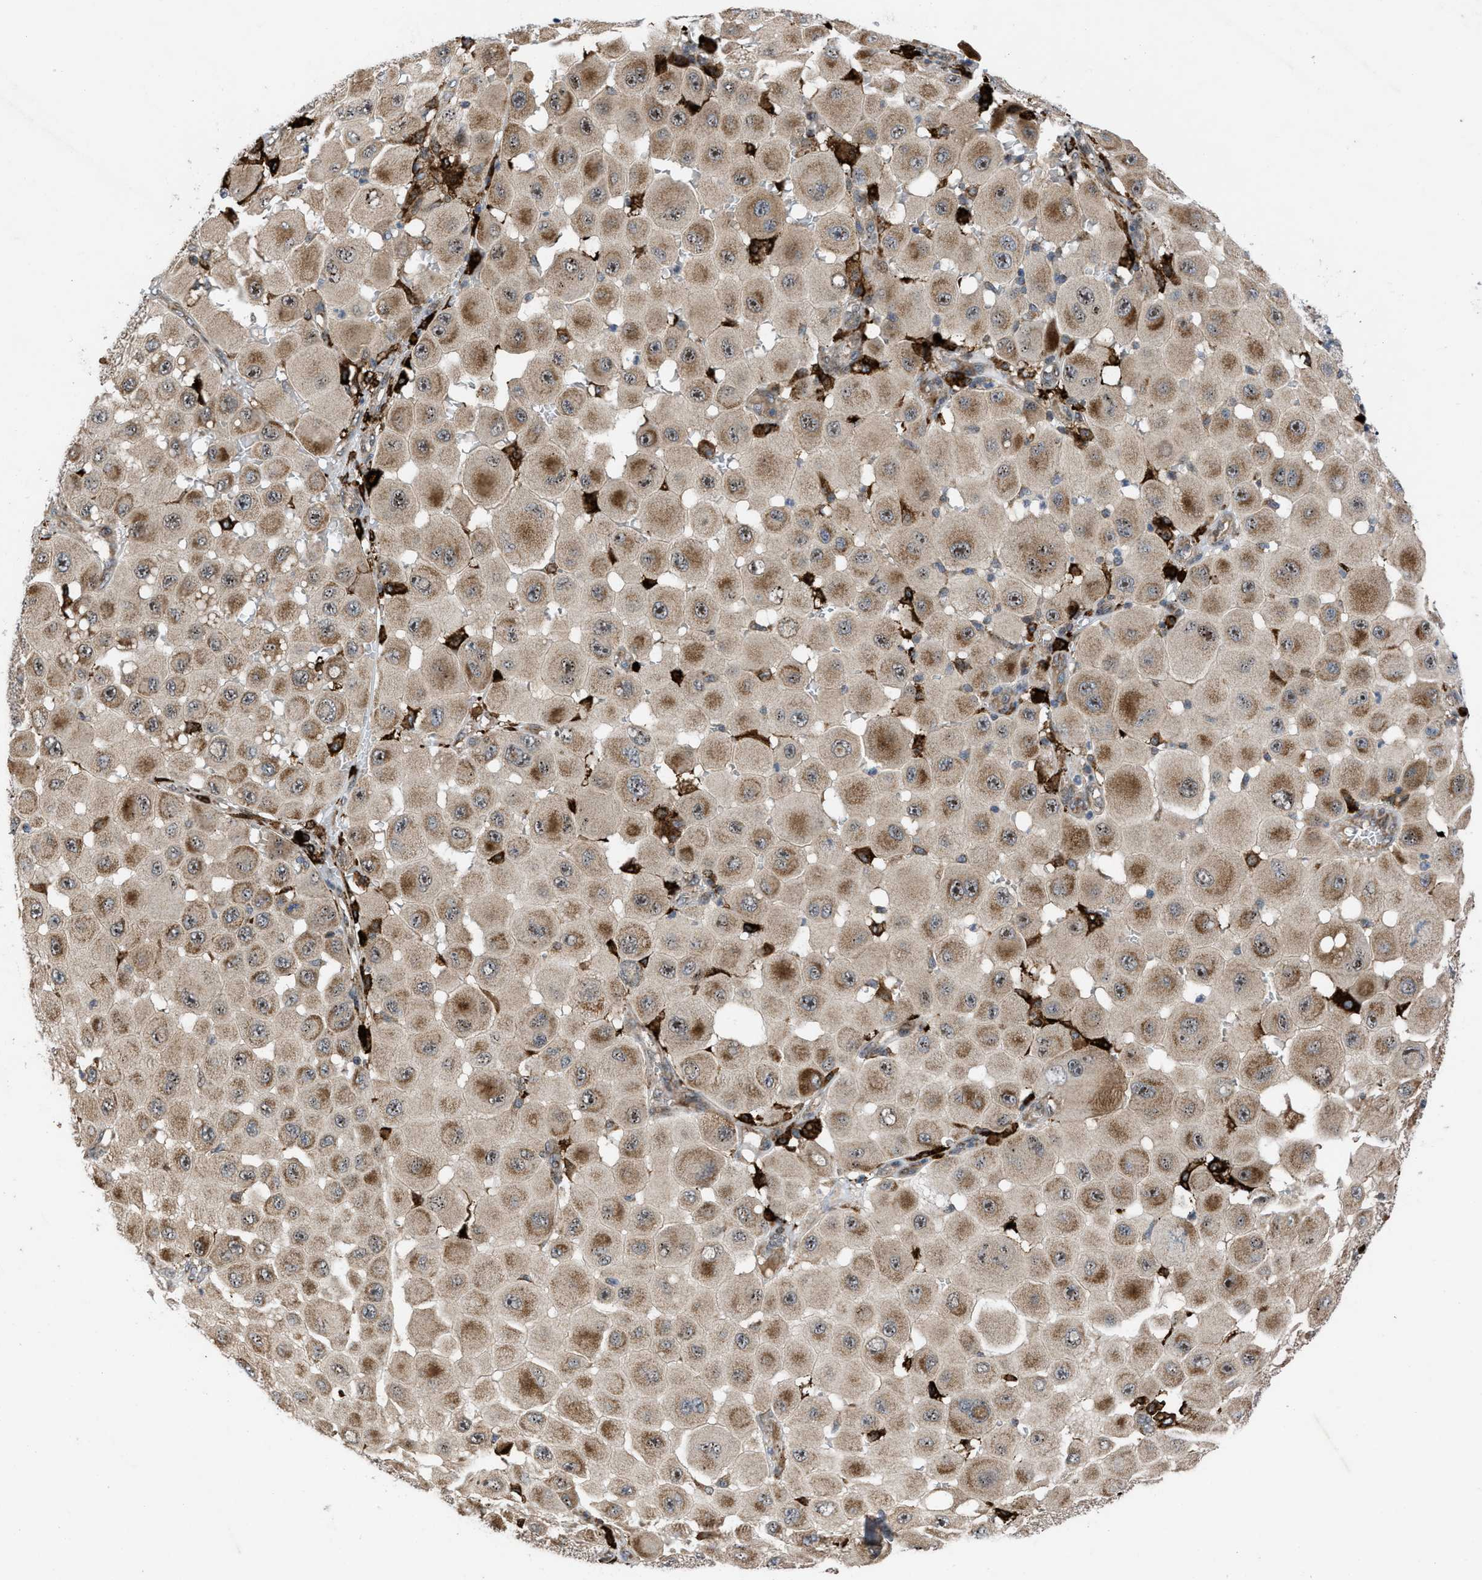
{"staining": {"intensity": "weak", "quantity": ">75%", "location": "cytoplasmic/membranous"}, "tissue": "melanoma", "cell_type": "Tumor cells", "image_type": "cancer", "snomed": [{"axis": "morphology", "description": "Malignant melanoma, NOS"}, {"axis": "topography", "description": "Skin"}], "caption": "Tumor cells demonstrate low levels of weak cytoplasmic/membranous positivity in about >75% of cells in melanoma.", "gene": "AP3M2", "patient": {"sex": "female", "age": 81}}